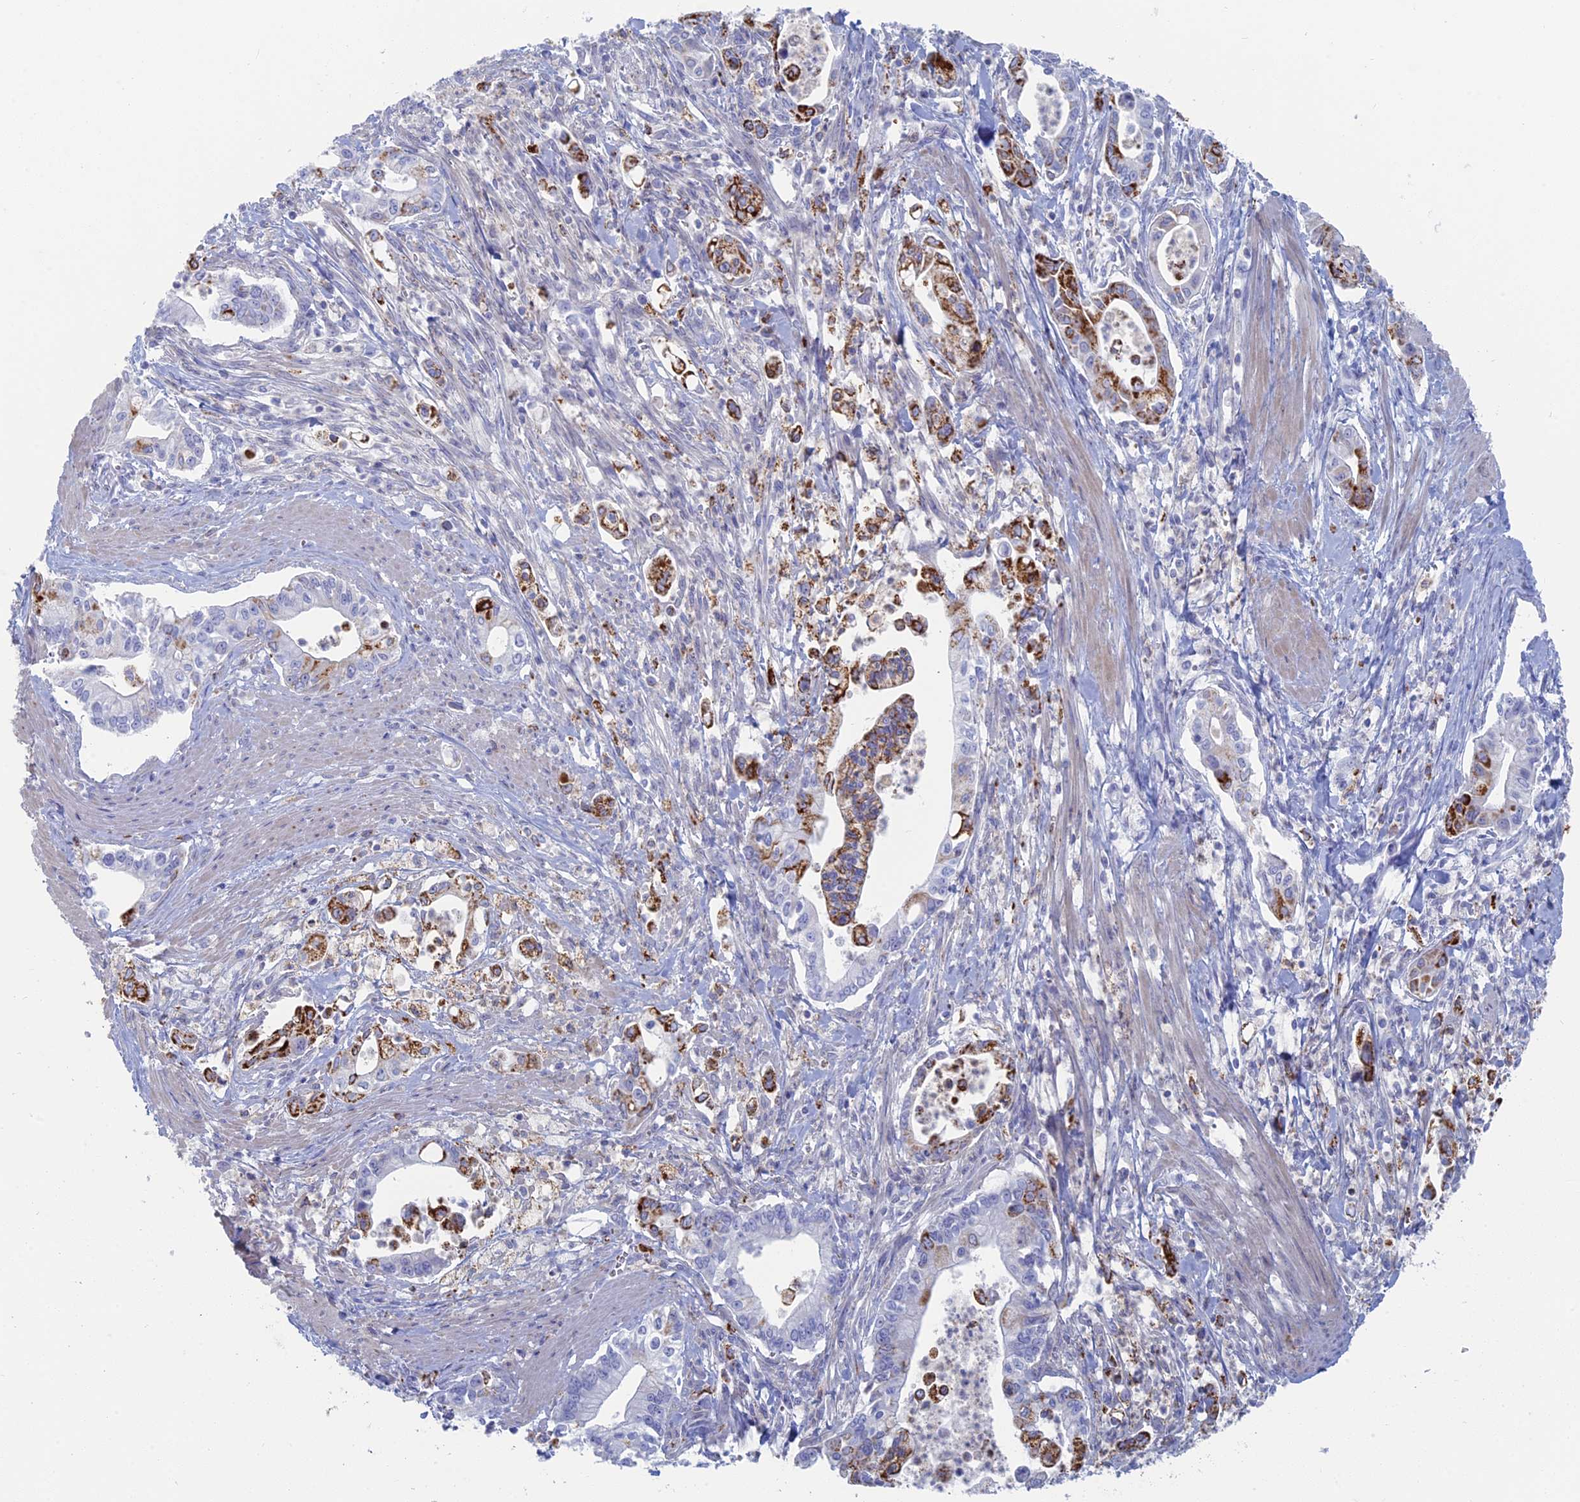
{"staining": {"intensity": "strong", "quantity": "25%-75%", "location": "cytoplasmic/membranous"}, "tissue": "pancreatic cancer", "cell_type": "Tumor cells", "image_type": "cancer", "snomed": [{"axis": "morphology", "description": "Adenocarcinoma, NOS"}, {"axis": "topography", "description": "Pancreas"}], "caption": "Immunohistochemical staining of pancreatic cancer reveals strong cytoplasmic/membranous protein positivity in about 25%-75% of tumor cells.", "gene": "ALMS1", "patient": {"sex": "male", "age": 78}}